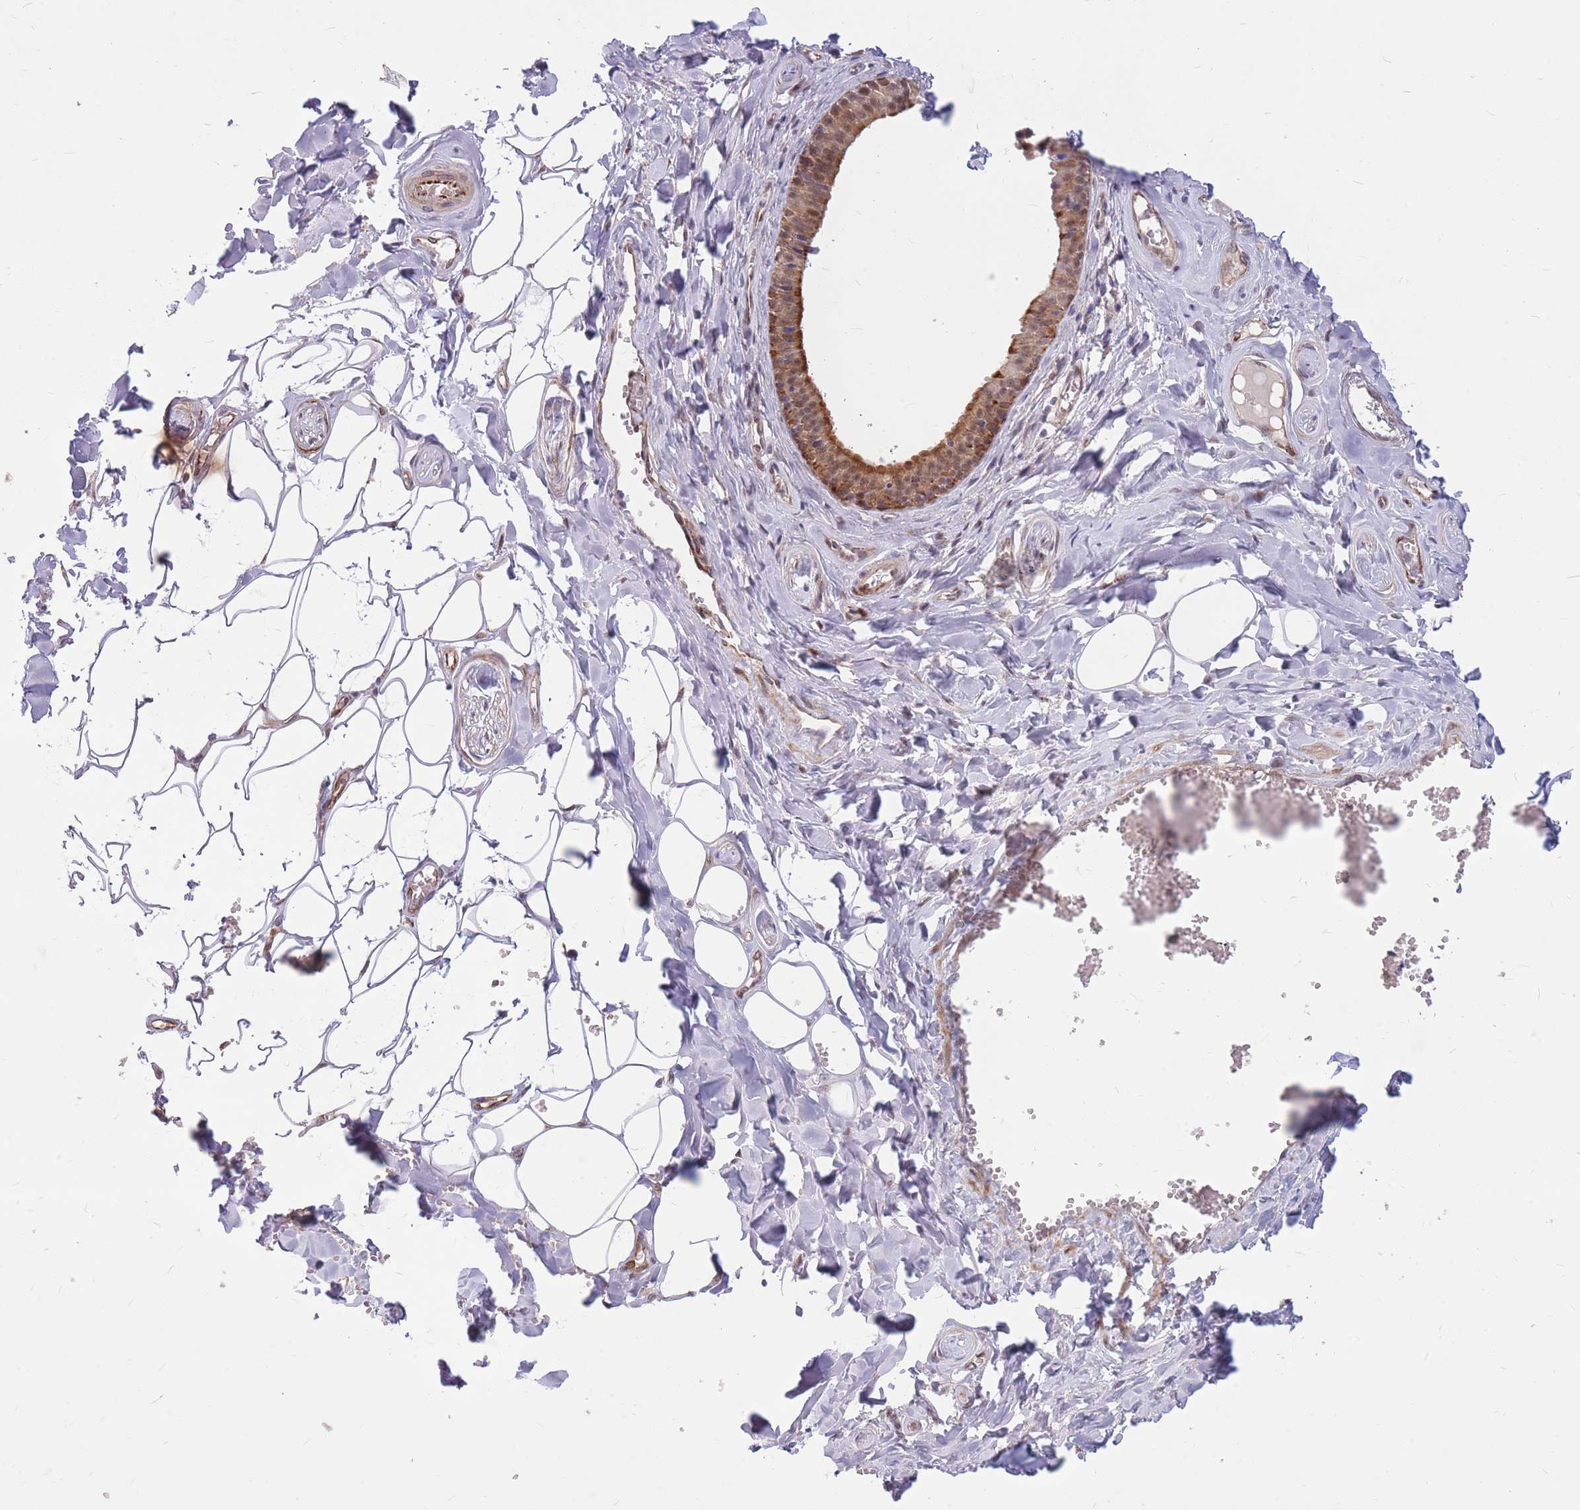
{"staining": {"intensity": "moderate", "quantity": "25%-75%", "location": "cytoplasmic/membranous,nuclear"}, "tissue": "salivary gland", "cell_type": "Glandular cells", "image_type": "normal", "snomed": [{"axis": "morphology", "description": "Normal tissue, NOS"}, {"axis": "topography", "description": "Salivary gland"}], "caption": "High-magnification brightfield microscopy of unremarkable salivary gland stained with DAB (3,3'-diaminobenzidine) (brown) and counterstained with hematoxylin (blue). glandular cells exhibit moderate cytoplasmic/membranous,nuclear expression is identified in about25%-75% of cells. (DAB IHC with brightfield microscopy, high magnification).", "gene": "ERCC2", "patient": {"sex": "male", "age": 62}}